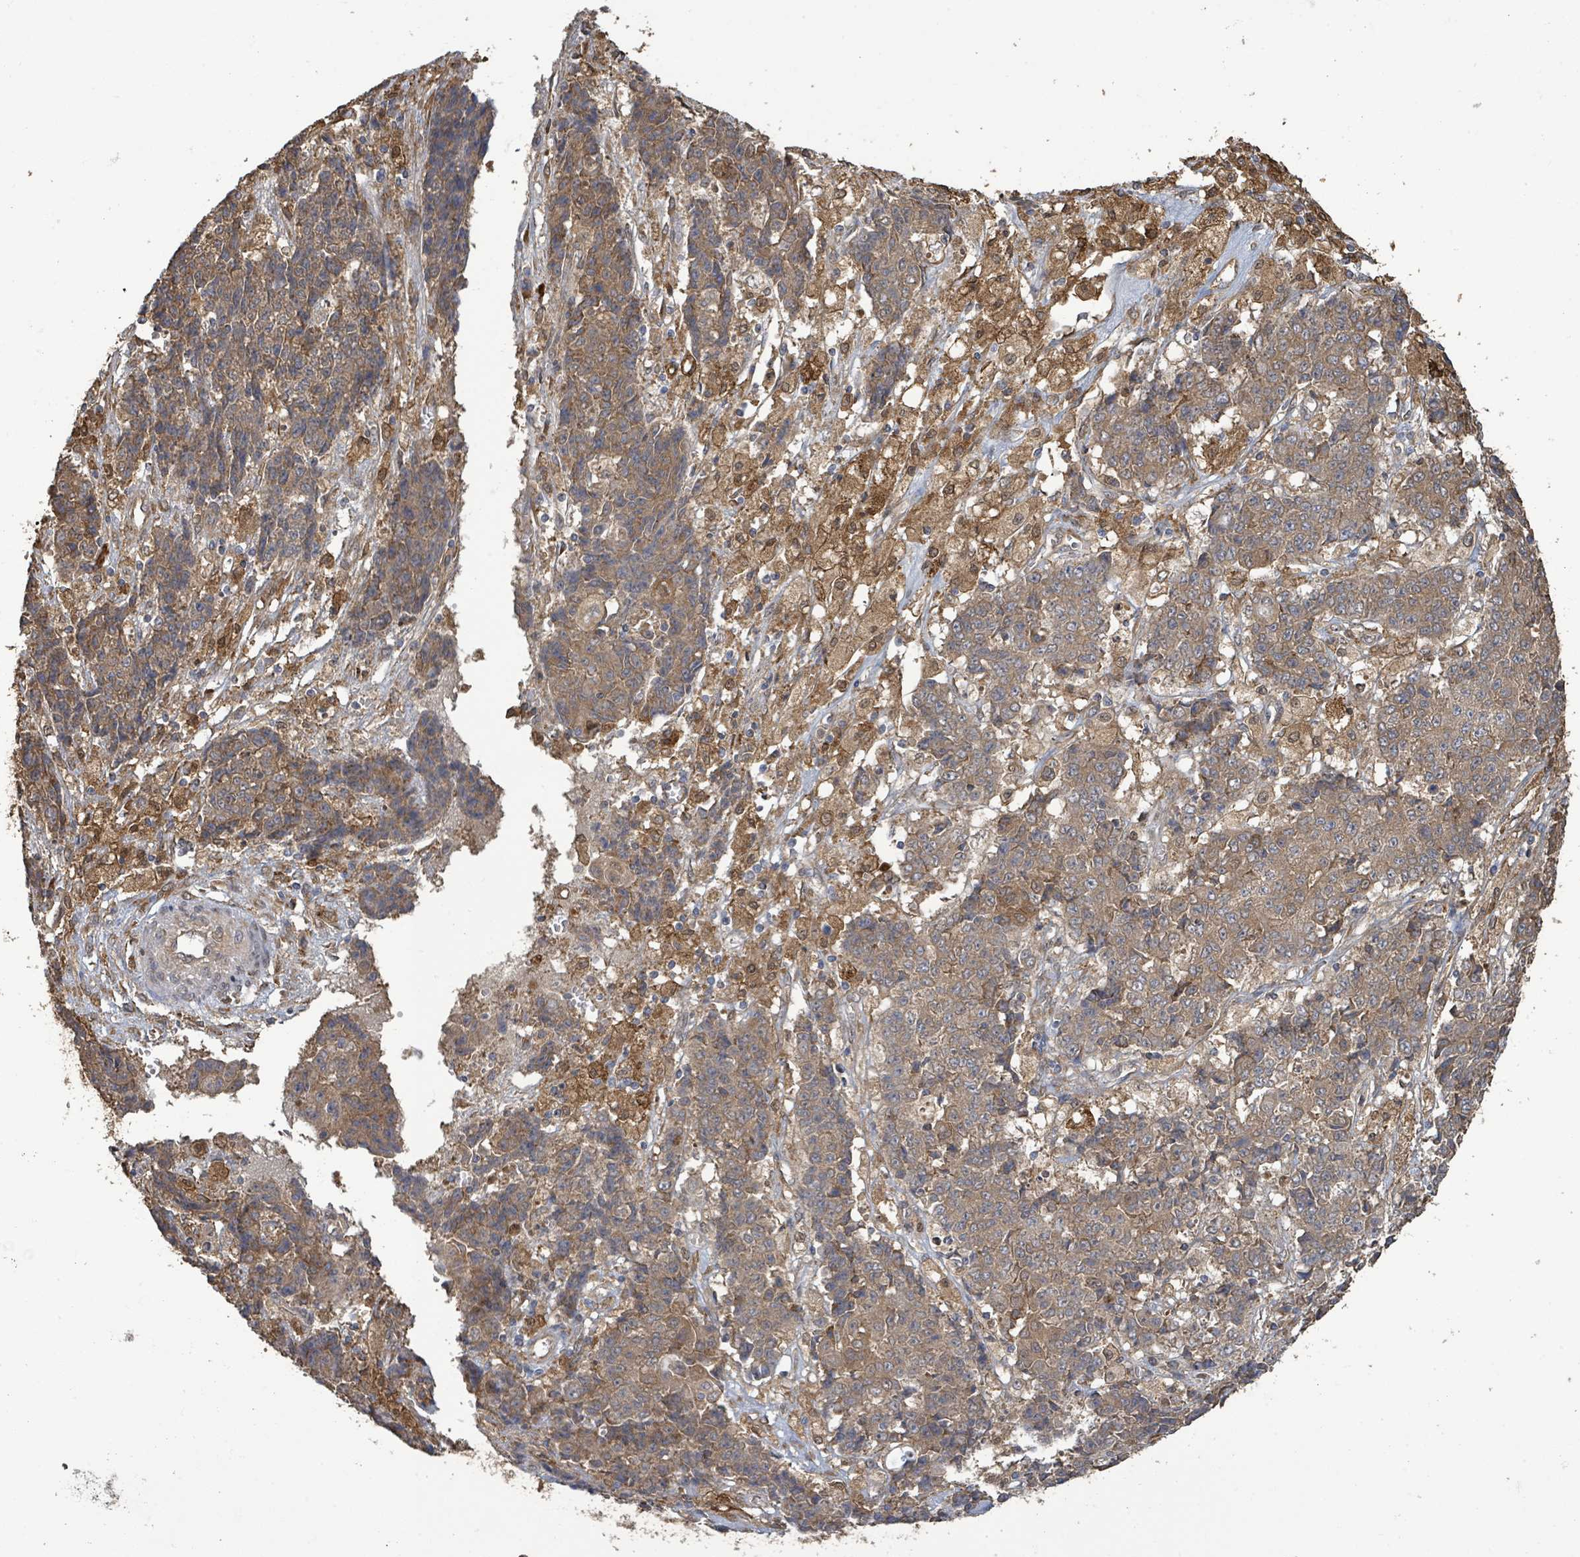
{"staining": {"intensity": "moderate", "quantity": ">75%", "location": "cytoplasmic/membranous"}, "tissue": "ovarian cancer", "cell_type": "Tumor cells", "image_type": "cancer", "snomed": [{"axis": "morphology", "description": "Carcinoma, endometroid"}, {"axis": "topography", "description": "Ovary"}], "caption": "Brown immunohistochemical staining in human endometroid carcinoma (ovarian) reveals moderate cytoplasmic/membranous positivity in about >75% of tumor cells.", "gene": "ARPIN", "patient": {"sex": "female", "age": 42}}